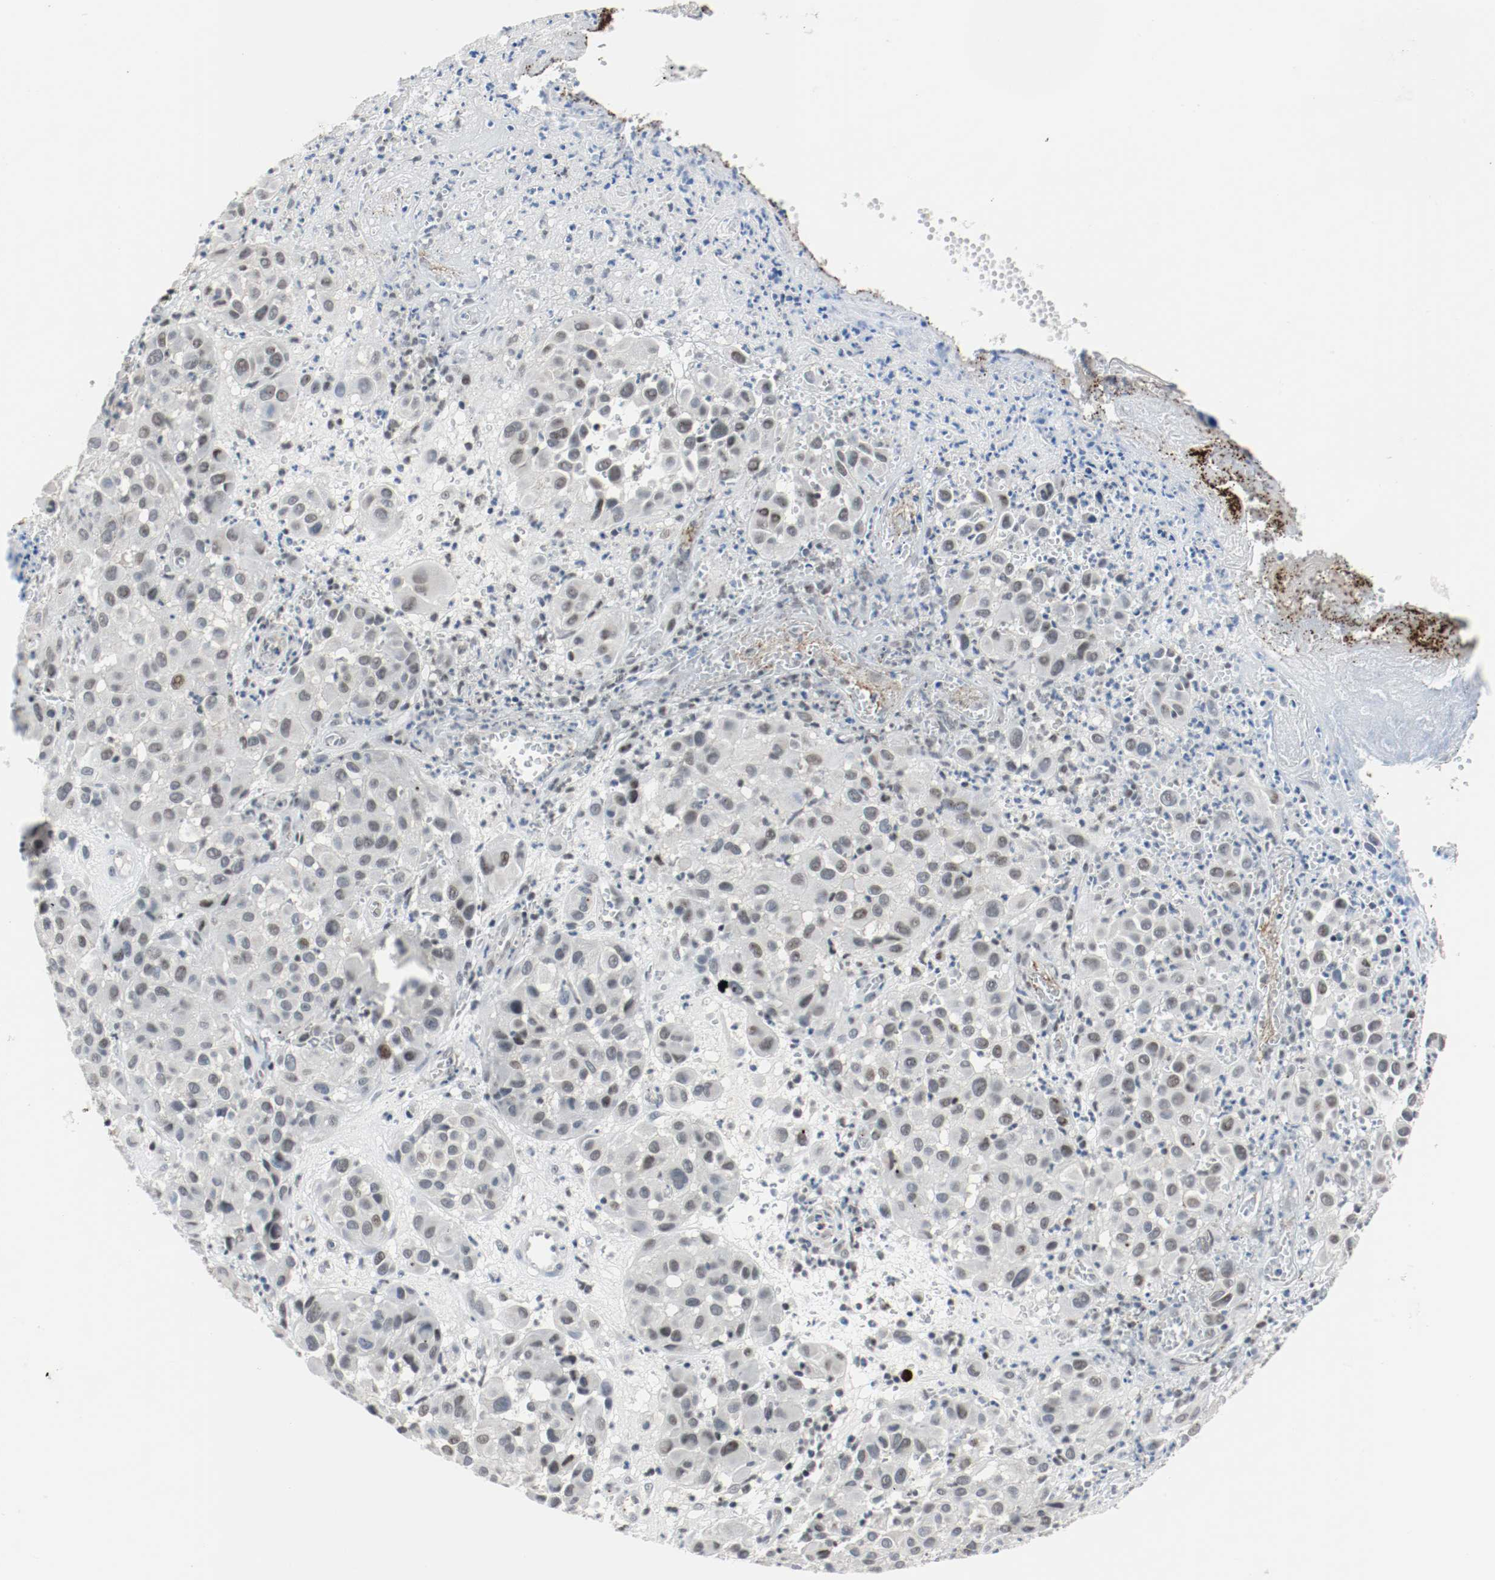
{"staining": {"intensity": "weak", "quantity": "<25%", "location": "nuclear"}, "tissue": "melanoma", "cell_type": "Tumor cells", "image_type": "cancer", "snomed": [{"axis": "morphology", "description": "Malignant melanoma, NOS"}, {"axis": "topography", "description": "Skin"}], "caption": "The photomicrograph displays no significant staining in tumor cells of malignant melanoma.", "gene": "ASH1L", "patient": {"sex": "female", "age": 21}}